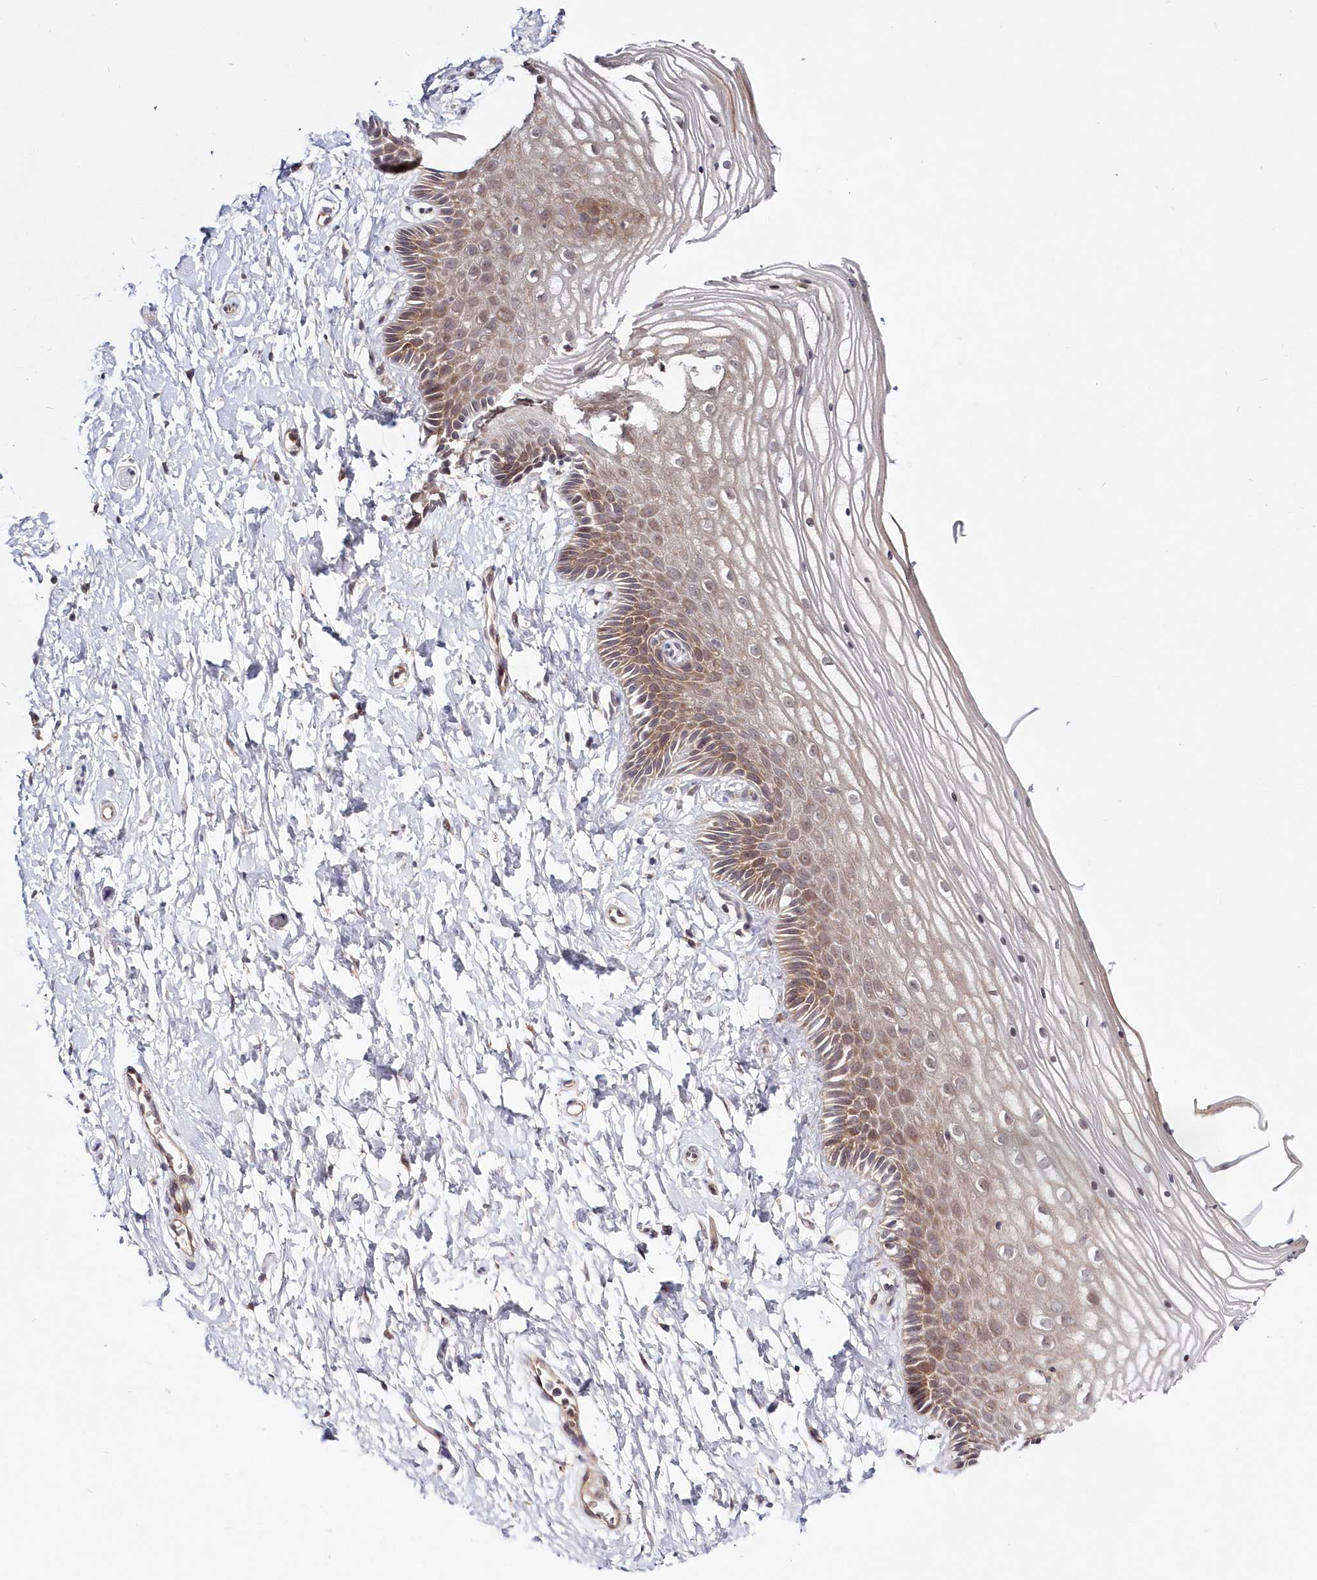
{"staining": {"intensity": "moderate", "quantity": ">75%", "location": "cytoplasmic/membranous"}, "tissue": "vagina", "cell_type": "Squamous epithelial cells", "image_type": "normal", "snomed": [{"axis": "morphology", "description": "Normal tissue, NOS"}, {"axis": "topography", "description": "Vagina"}, {"axis": "topography", "description": "Cervix"}], "caption": "Squamous epithelial cells display moderate cytoplasmic/membranous expression in about >75% of cells in unremarkable vagina.", "gene": "KATNA1", "patient": {"sex": "female", "age": 40}}